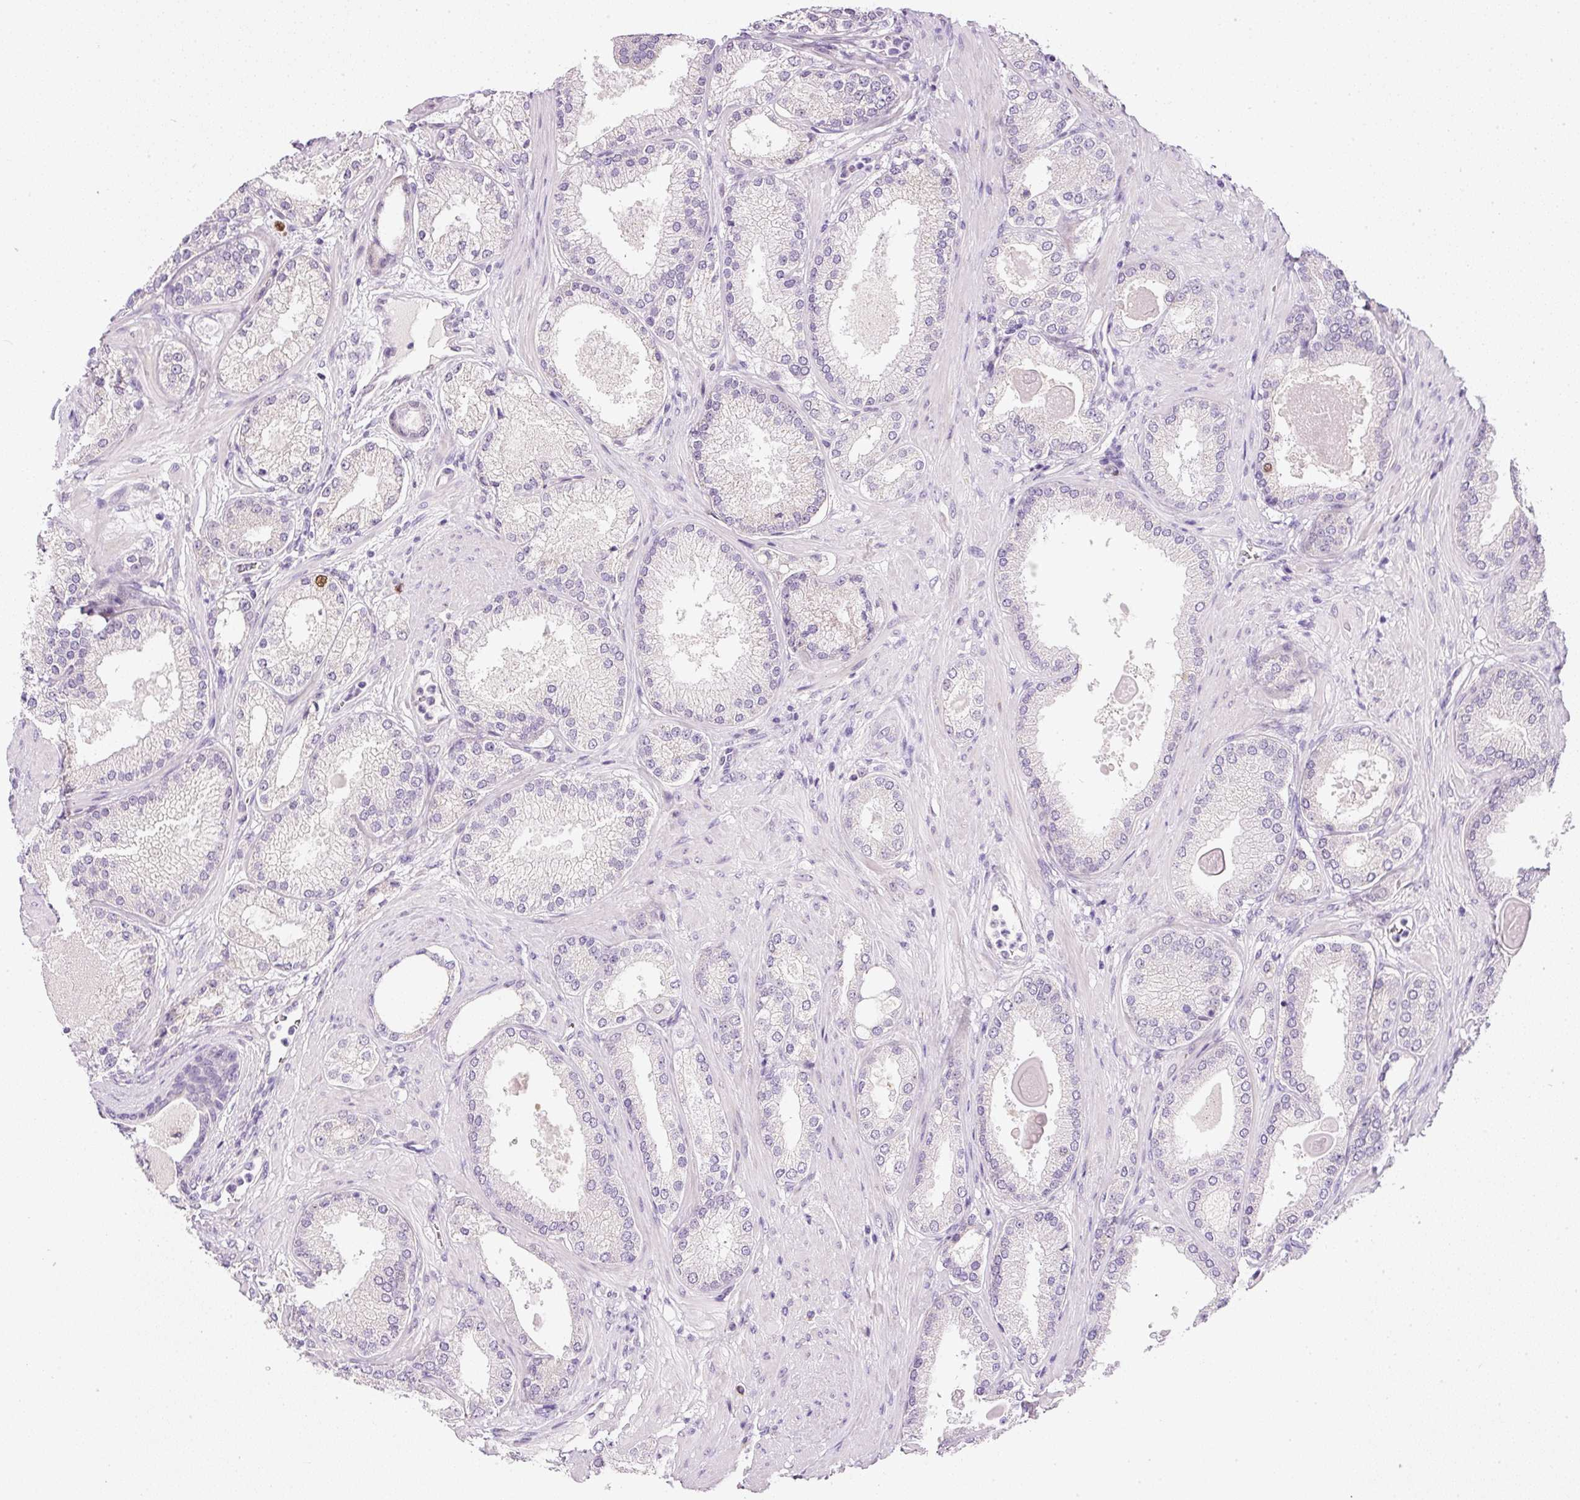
{"staining": {"intensity": "negative", "quantity": "none", "location": "none"}, "tissue": "prostate cancer", "cell_type": "Tumor cells", "image_type": "cancer", "snomed": [{"axis": "morphology", "description": "Adenocarcinoma, Low grade"}, {"axis": "topography", "description": "Prostate"}], "caption": "DAB (3,3'-diaminobenzidine) immunohistochemical staining of human prostate cancer (low-grade adenocarcinoma) shows no significant staining in tumor cells.", "gene": "KPNA2", "patient": {"sex": "male", "age": 59}}